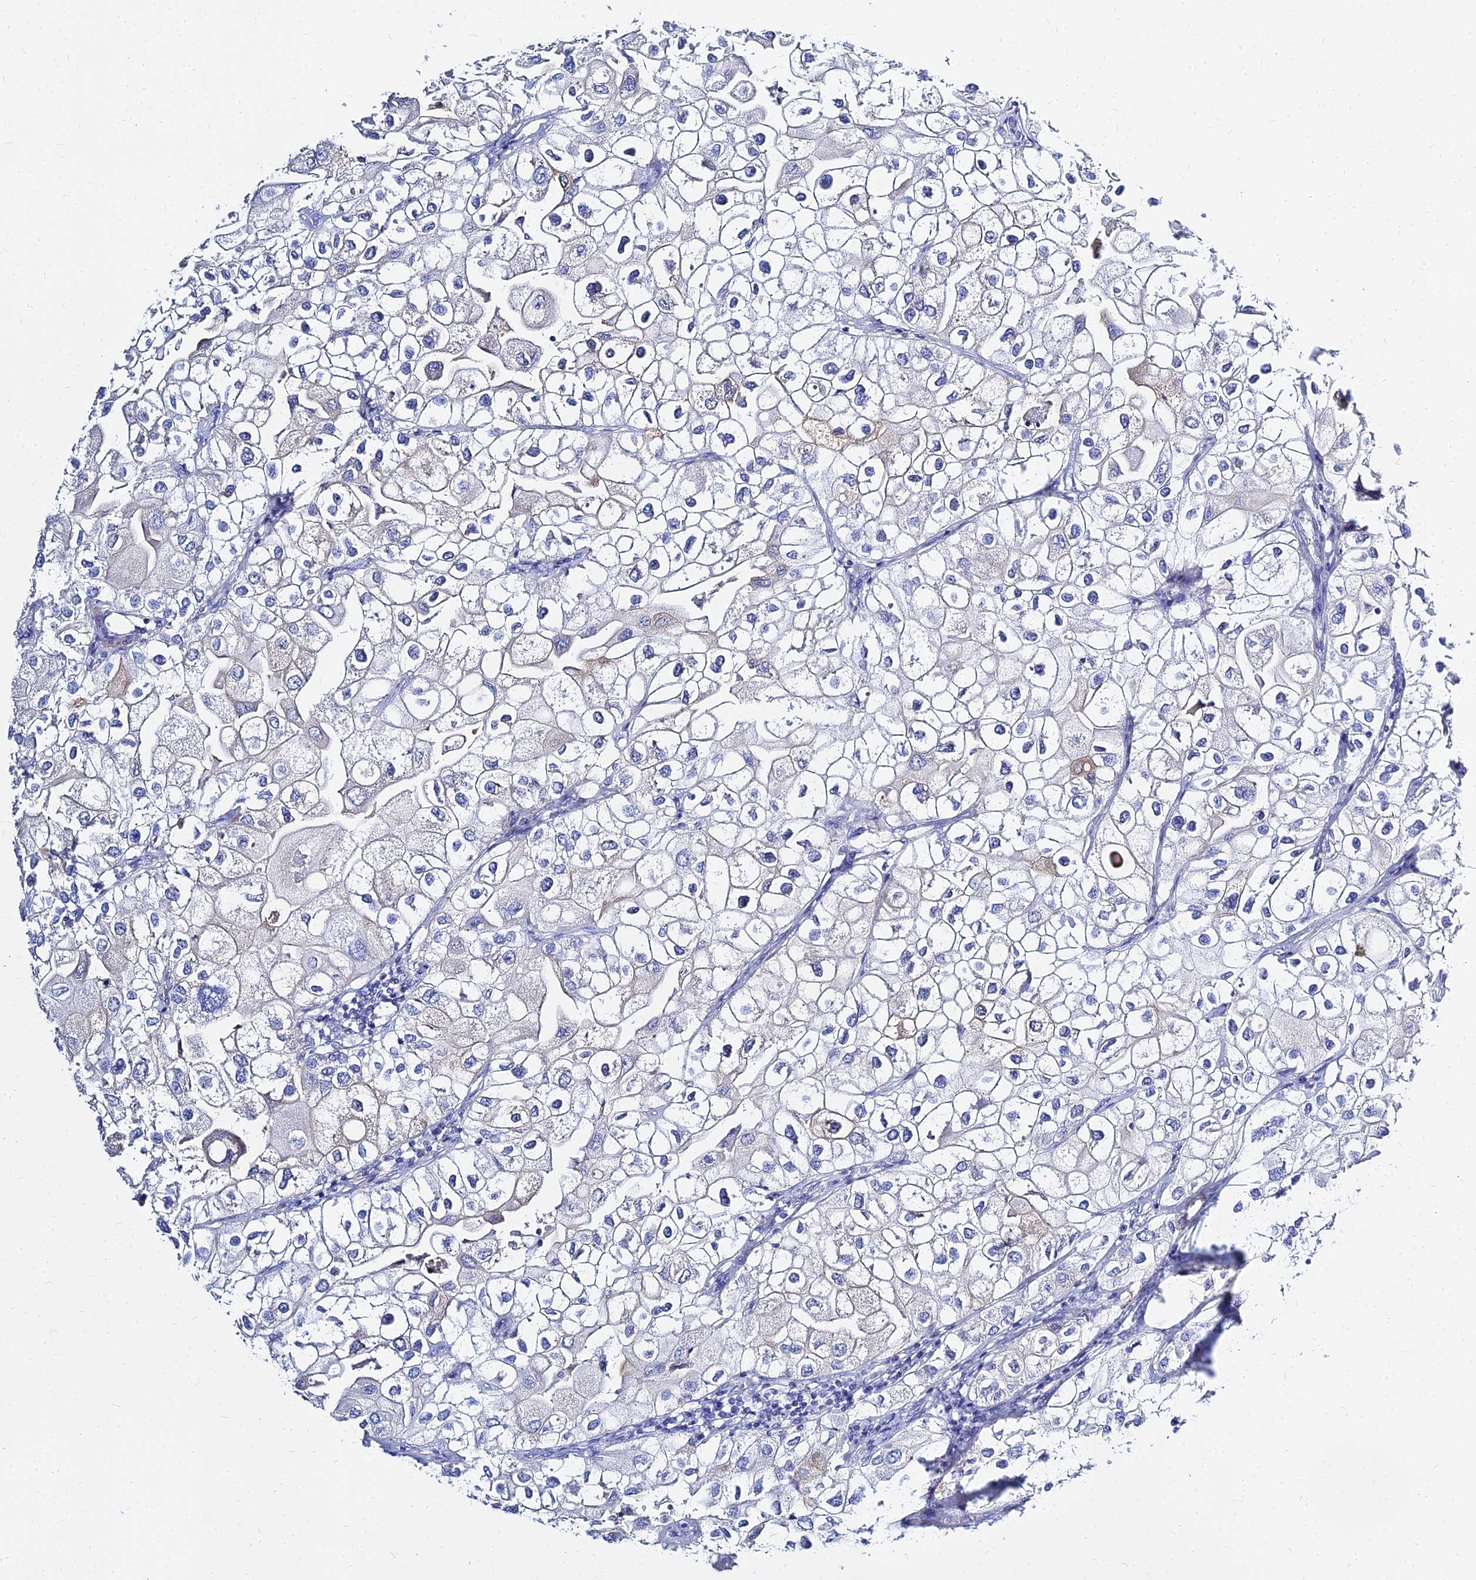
{"staining": {"intensity": "negative", "quantity": "none", "location": "none"}, "tissue": "urothelial cancer", "cell_type": "Tumor cells", "image_type": "cancer", "snomed": [{"axis": "morphology", "description": "Urothelial carcinoma, High grade"}, {"axis": "topography", "description": "Urinary bladder"}], "caption": "IHC of human urothelial cancer demonstrates no staining in tumor cells.", "gene": "ZNF552", "patient": {"sex": "male", "age": 64}}